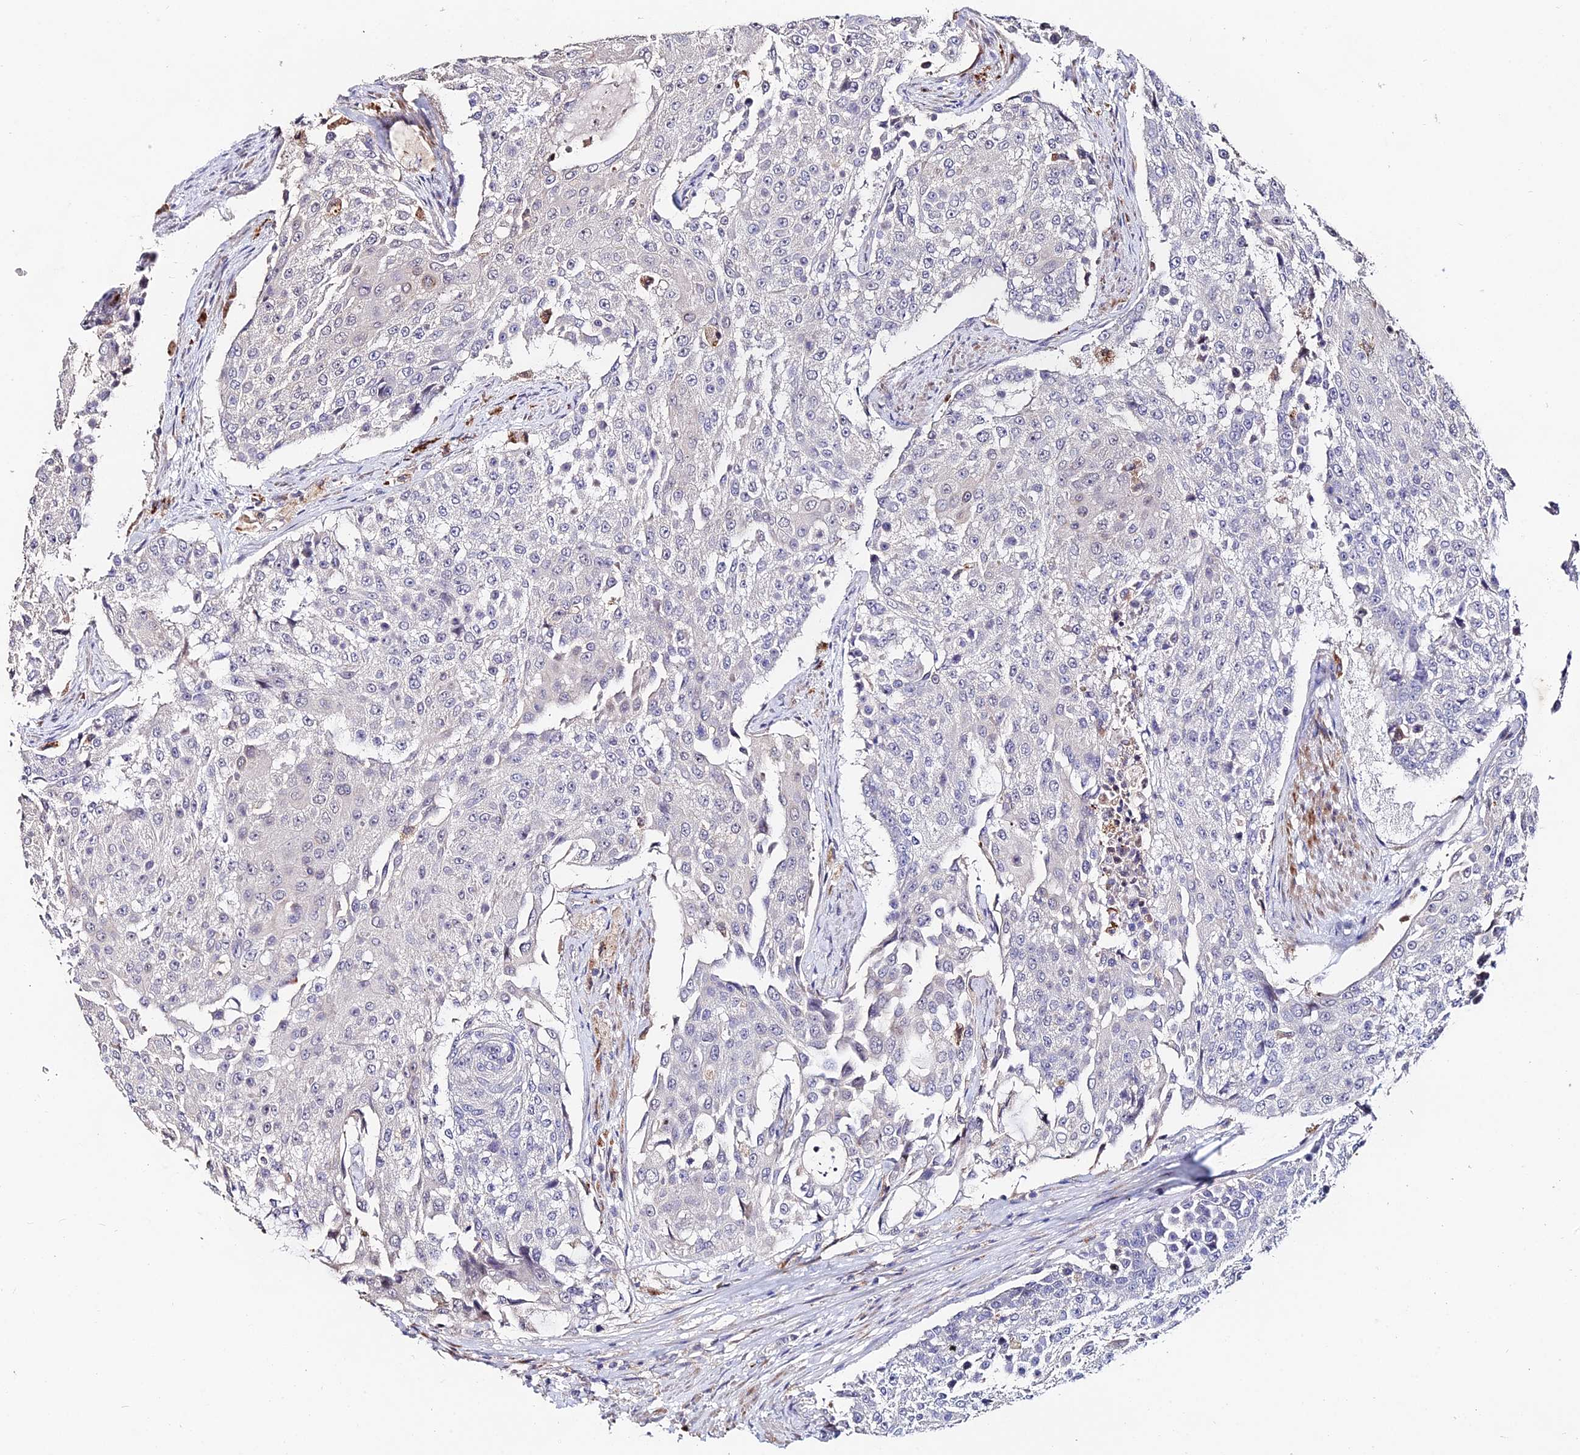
{"staining": {"intensity": "negative", "quantity": "none", "location": "none"}, "tissue": "urothelial cancer", "cell_type": "Tumor cells", "image_type": "cancer", "snomed": [{"axis": "morphology", "description": "Urothelial carcinoma, High grade"}, {"axis": "topography", "description": "Urinary bladder"}], "caption": "This is an immunohistochemistry (IHC) micrograph of urothelial cancer. There is no staining in tumor cells.", "gene": "ACTR5", "patient": {"sex": "female", "age": 63}}